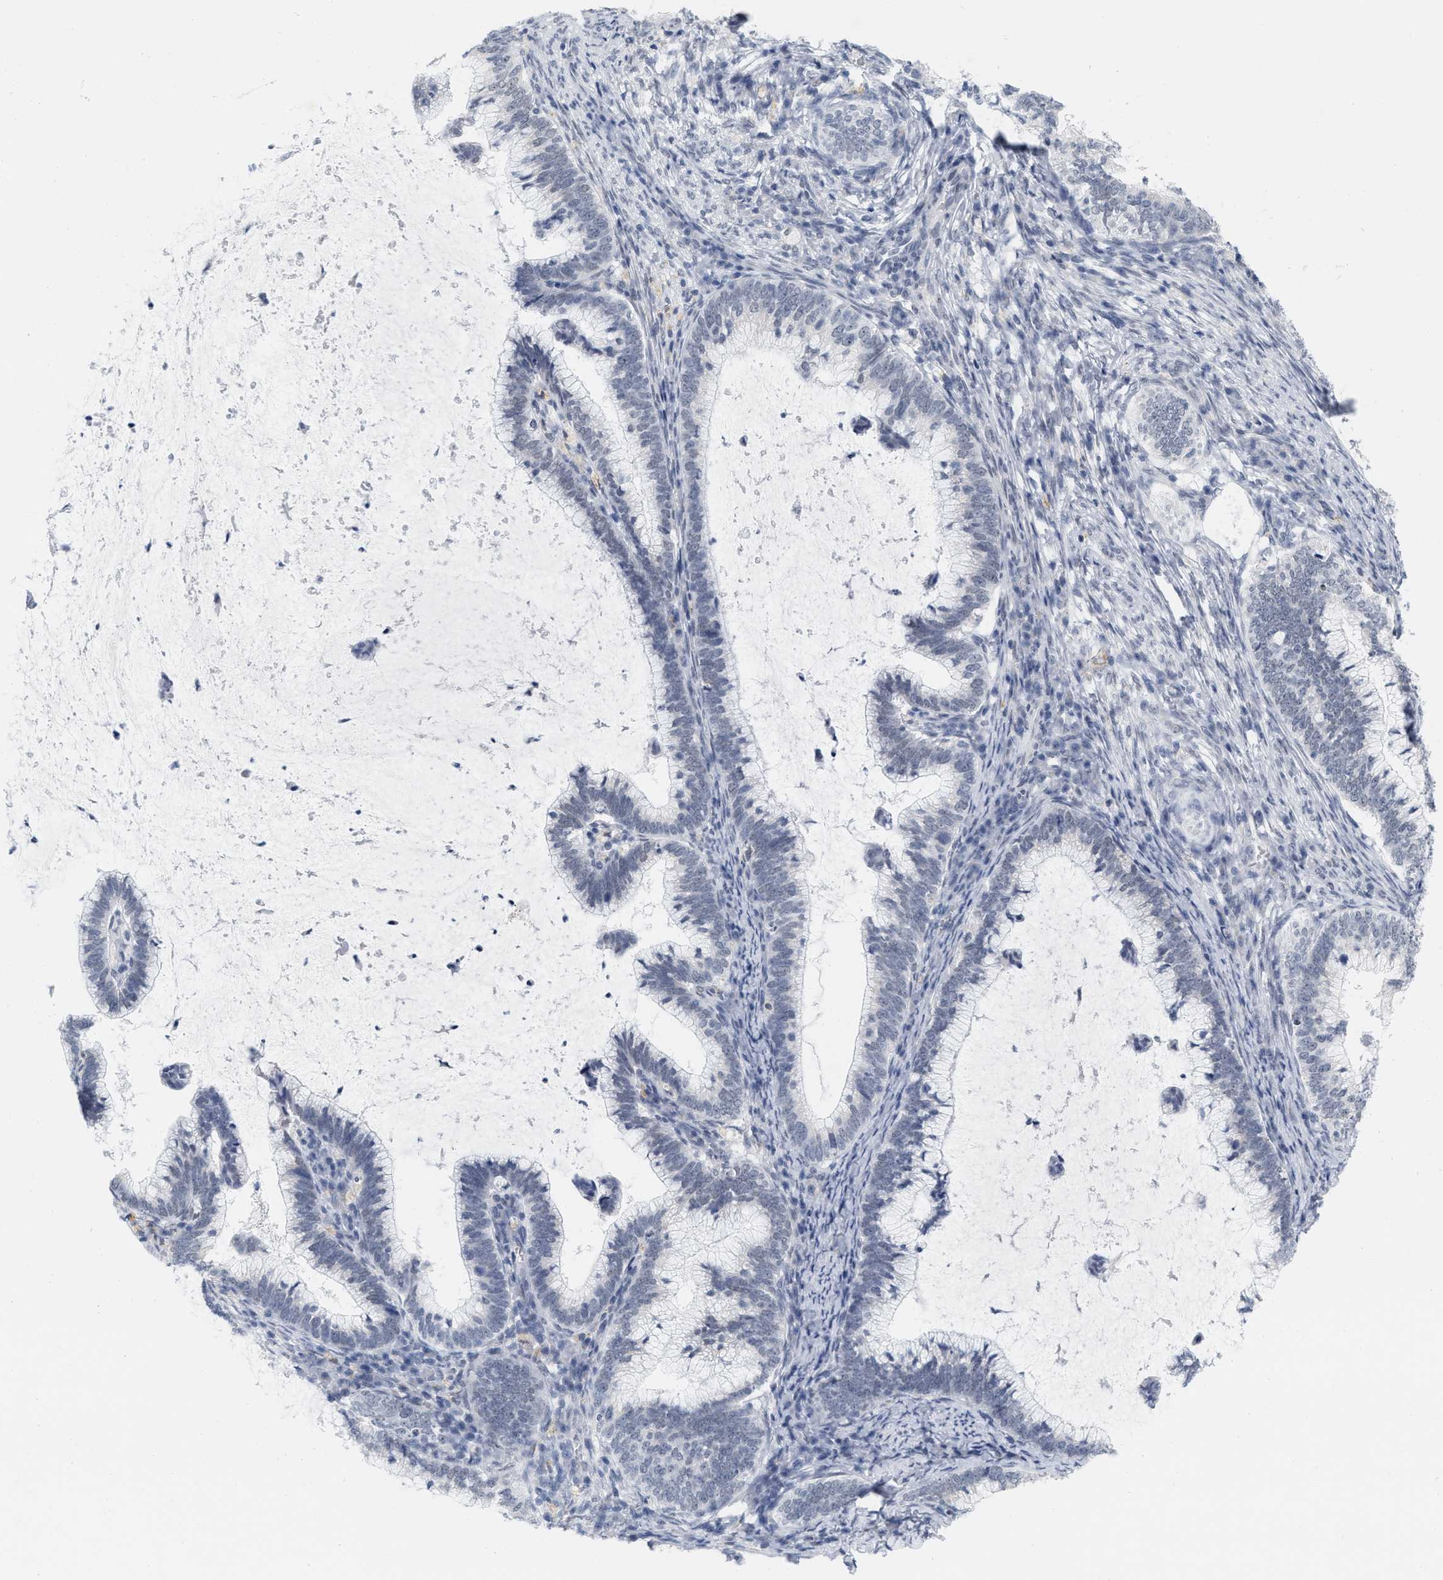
{"staining": {"intensity": "negative", "quantity": "none", "location": "none"}, "tissue": "cervical cancer", "cell_type": "Tumor cells", "image_type": "cancer", "snomed": [{"axis": "morphology", "description": "Adenocarcinoma, NOS"}, {"axis": "topography", "description": "Cervix"}], "caption": "Protein analysis of cervical adenocarcinoma demonstrates no significant staining in tumor cells.", "gene": "XIRP1", "patient": {"sex": "female", "age": 36}}